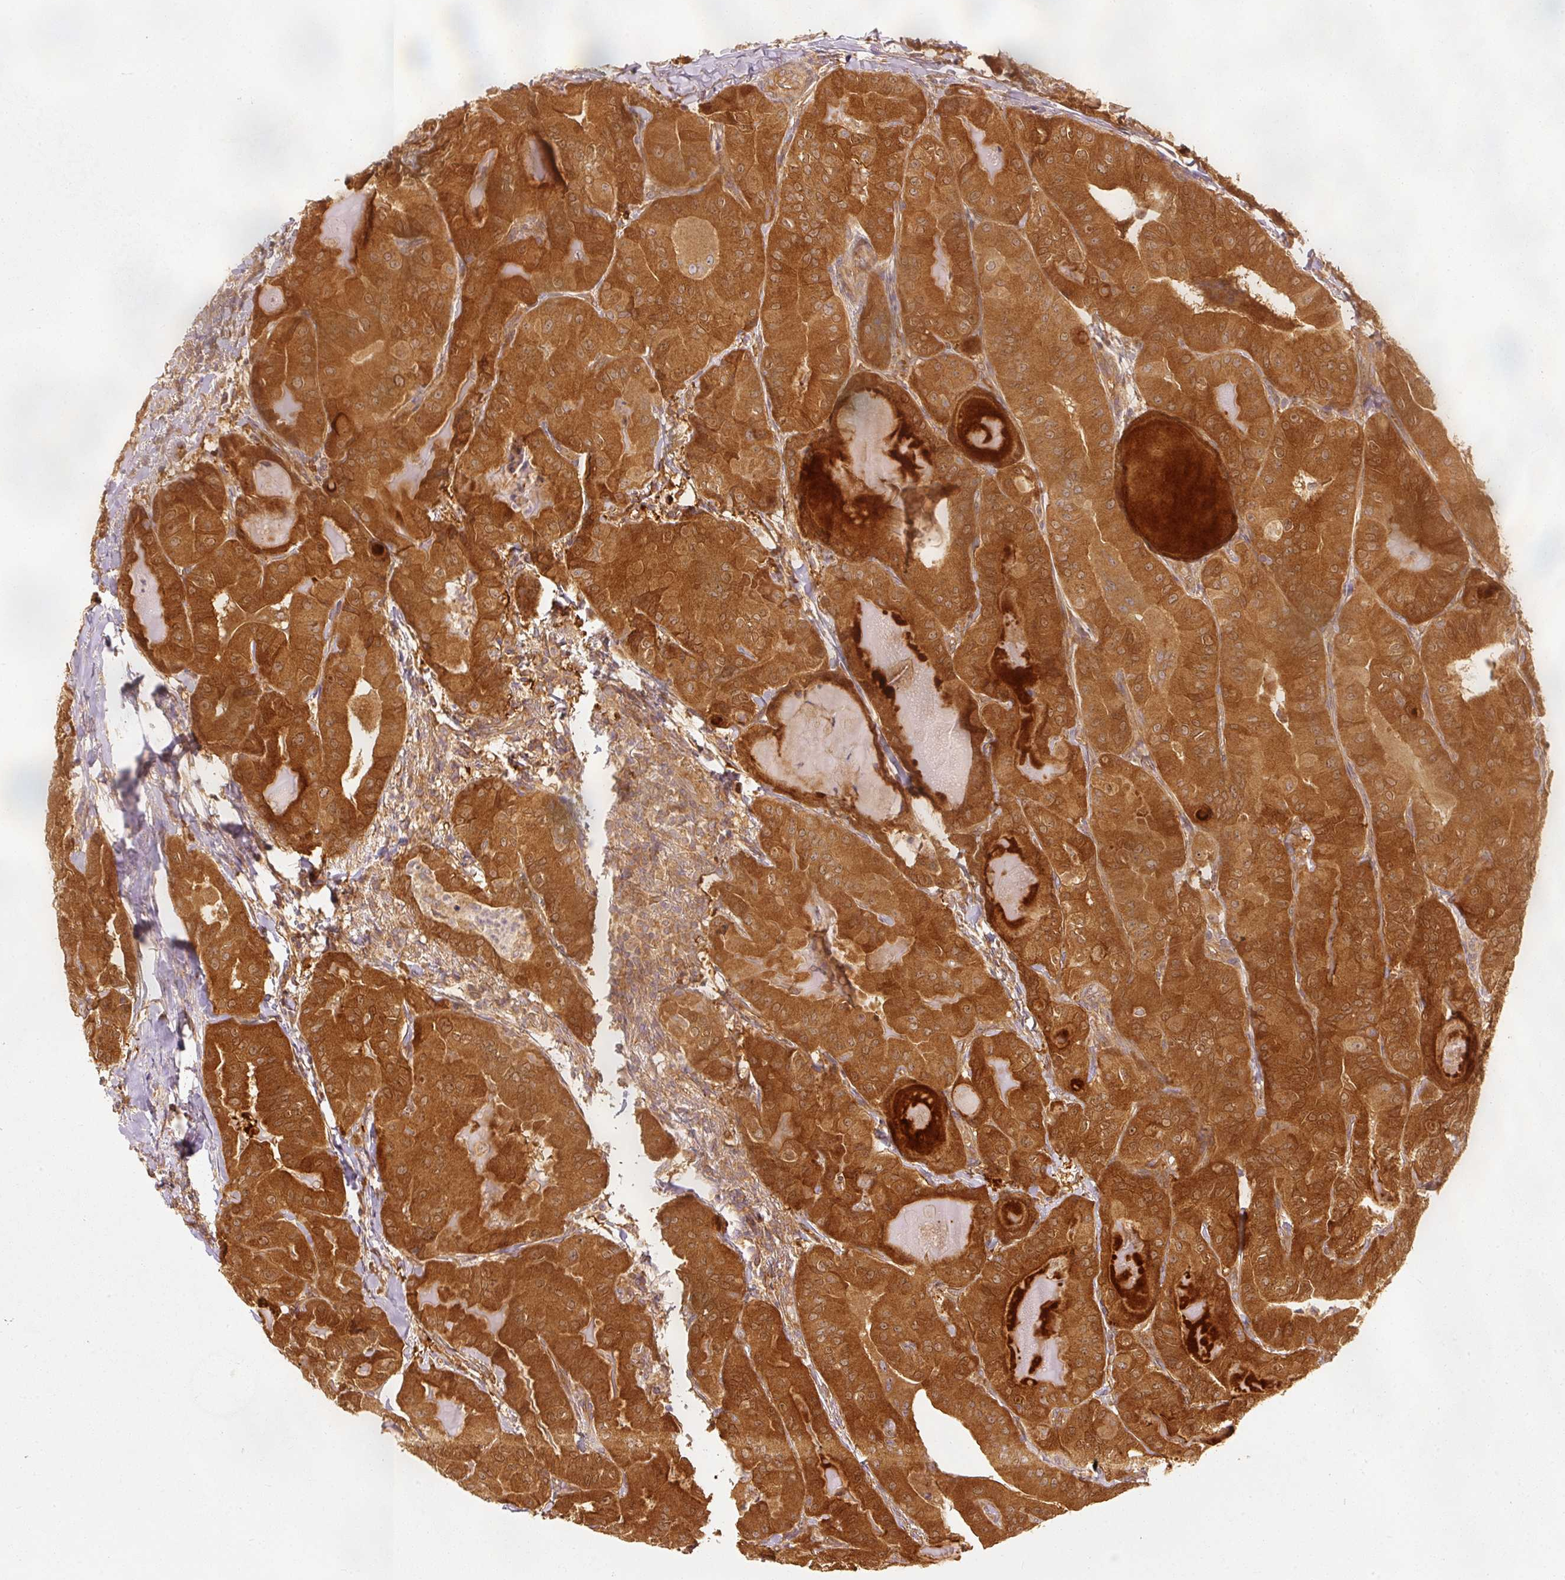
{"staining": {"intensity": "strong", "quantity": ">75%", "location": "cytoplasmic/membranous"}, "tissue": "thyroid cancer", "cell_type": "Tumor cells", "image_type": "cancer", "snomed": [{"axis": "morphology", "description": "Papillary adenocarcinoma, NOS"}, {"axis": "topography", "description": "Thyroid gland"}], "caption": "Approximately >75% of tumor cells in thyroid cancer demonstrate strong cytoplasmic/membranous protein staining as visualized by brown immunohistochemical staining.", "gene": "EIF3B", "patient": {"sex": "female", "age": 68}}